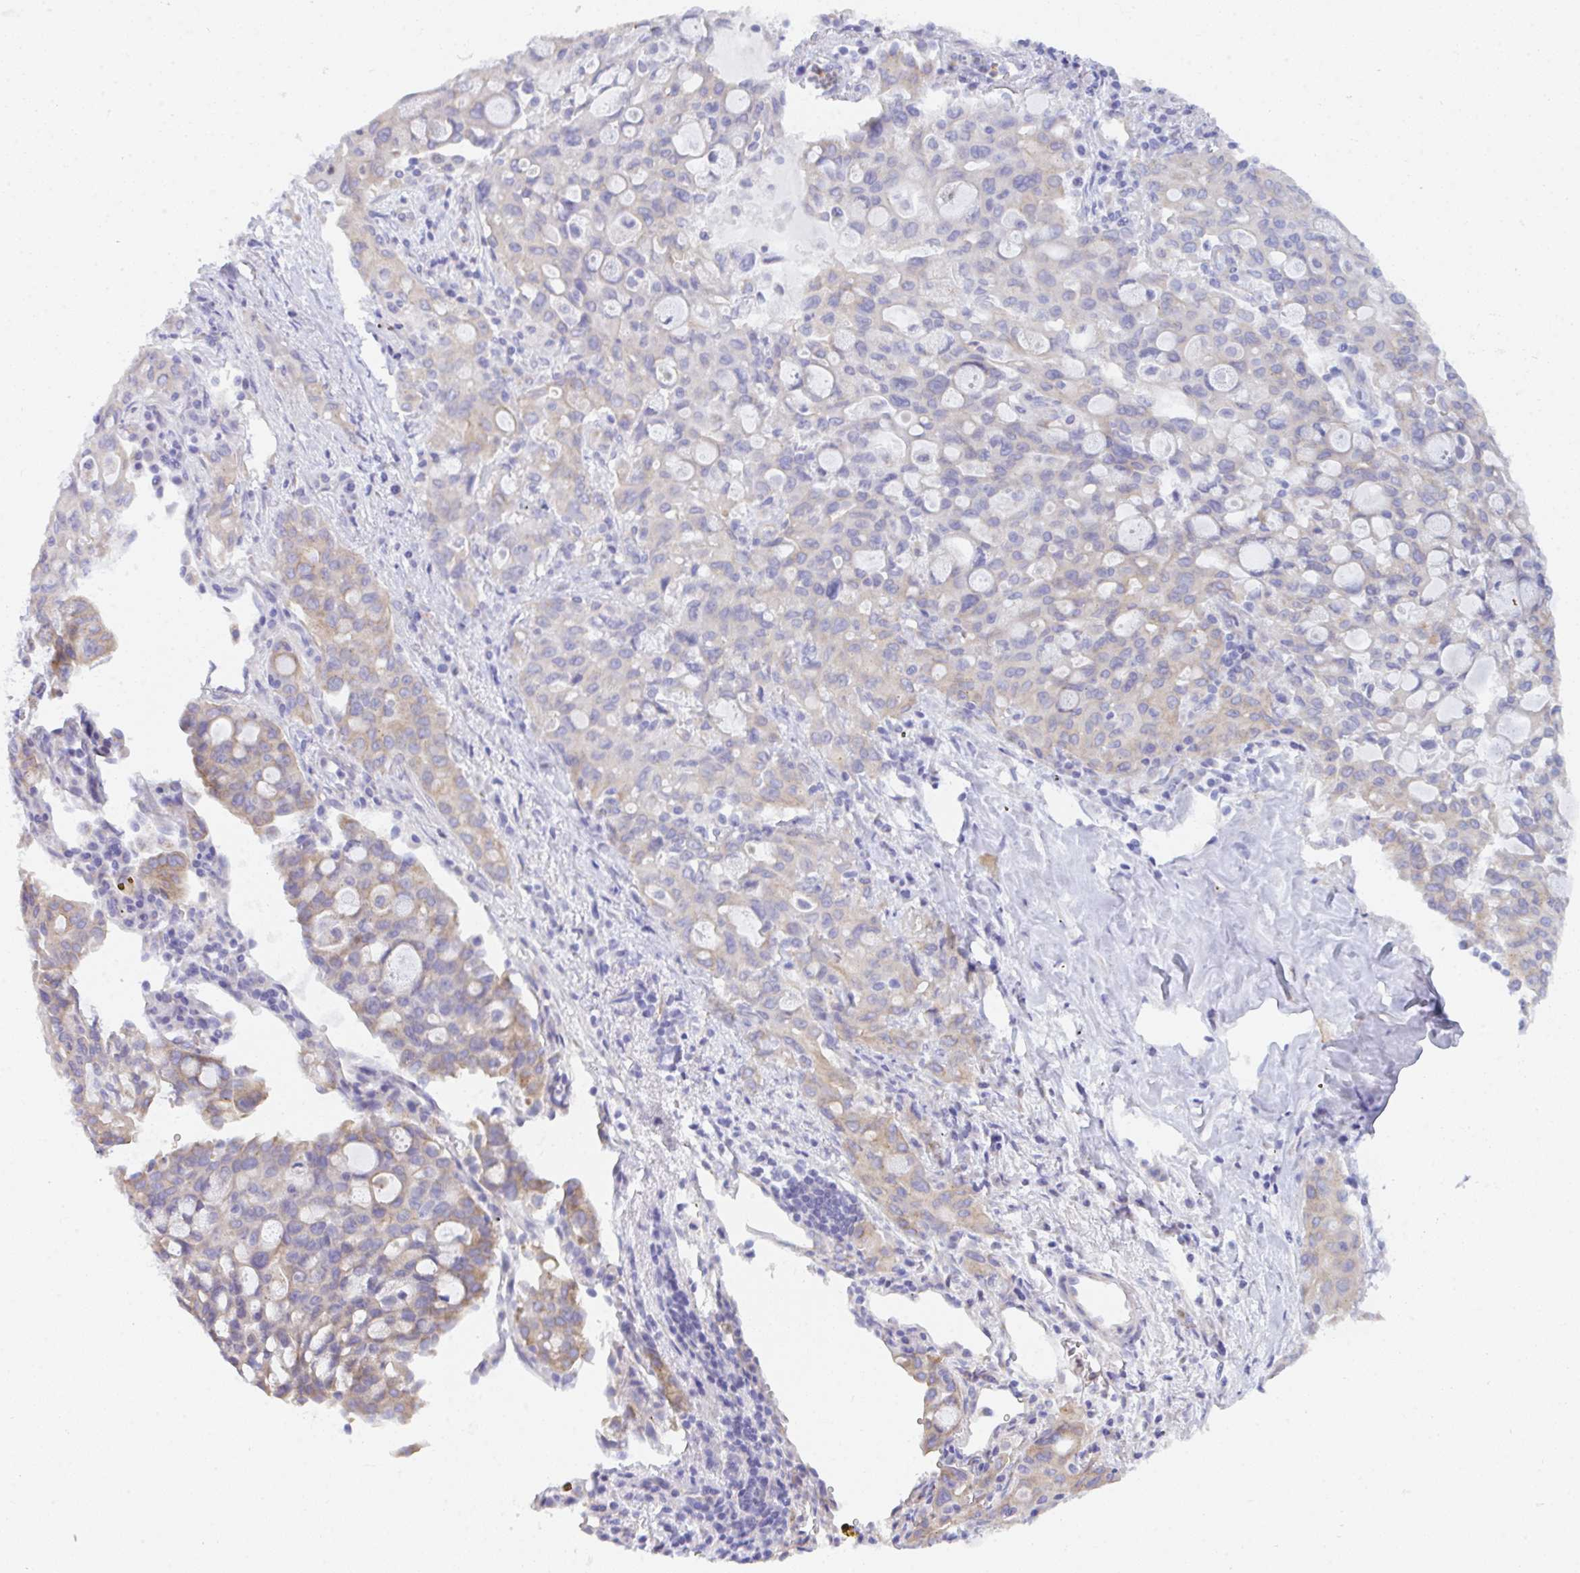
{"staining": {"intensity": "moderate", "quantity": "<25%", "location": "cytoplasmic/membranous"}, "tissue": "lung cancer", "cell_type": "Tumor cells", "image_type": "cancer", "snomed": [{"axis": "morphology", "description": "Adenocarcinoma, NOS"}, {"axis": "topography", "description": "Lung"}], "caption": "Immunohistochemistry photomicrograph of neoplastic tissue: lung adenocarcinoma stained using IHC demonstrates low levels of moderate protein expression localized specifically in the cytoplasmic/membranous of tumor cells, appearing as a cytoplasmic/membranous brown color.", "gene": "CEP170B", "patient": {"sex": "female", "age": 44}}